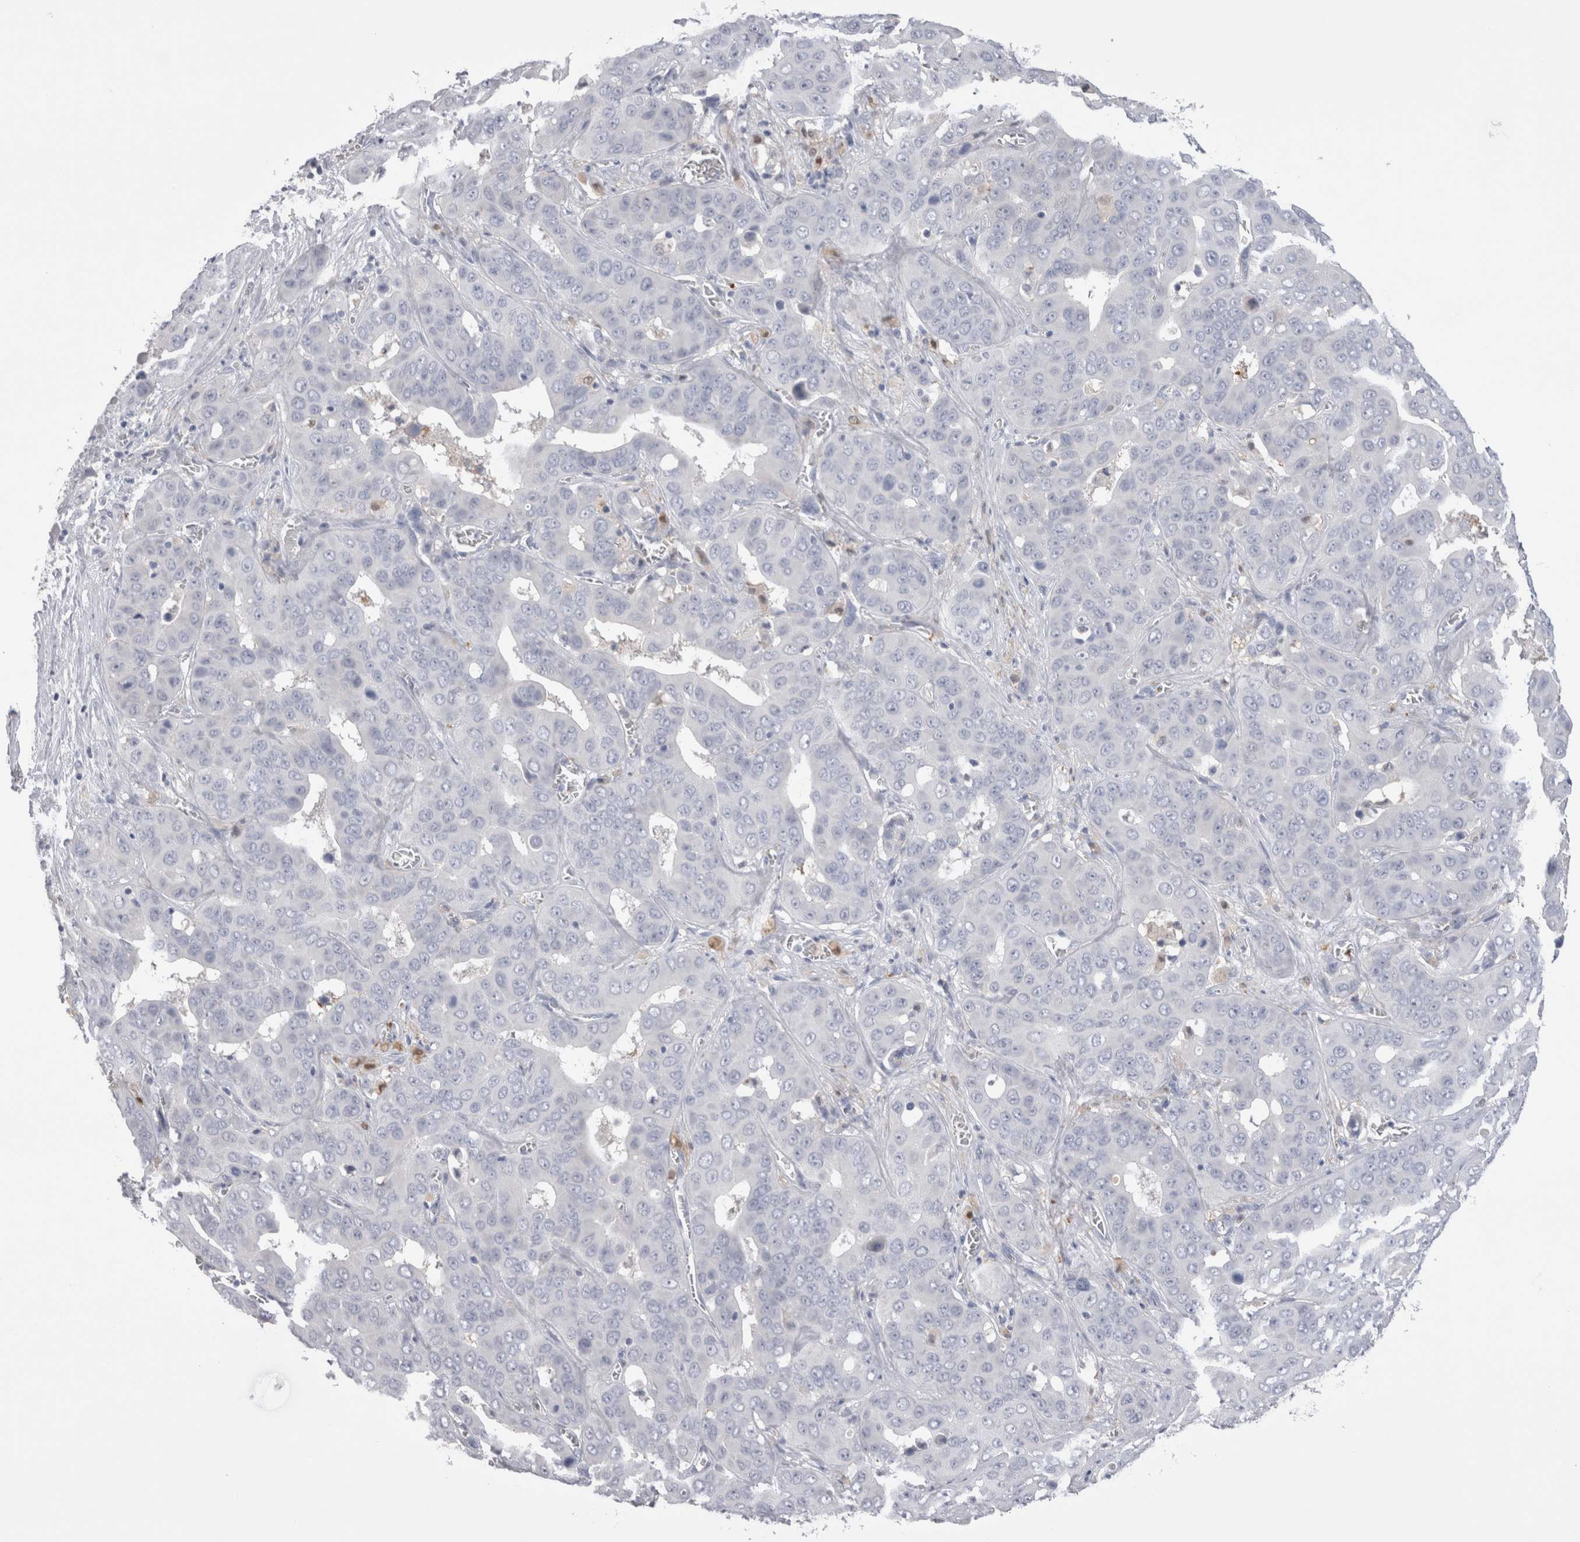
{"staining": {"intensity": "negative", "quantity": "none", "location": "none"}, "tissue": "liver cancer", "cell_type": "Tumor cells", "image_type": "cancer", "snomed": [{"axis": "morphology", "description": "Cholangiocarcinoma"}, {"axis": "topography", "description": "Liver"}], "caption": "Liver cancer stained for a protein using immunohistochemistry demonstrates no expression tumor cells.", "gene": "SUCNR1", "patient": {"sex": "female", "age": 52}}